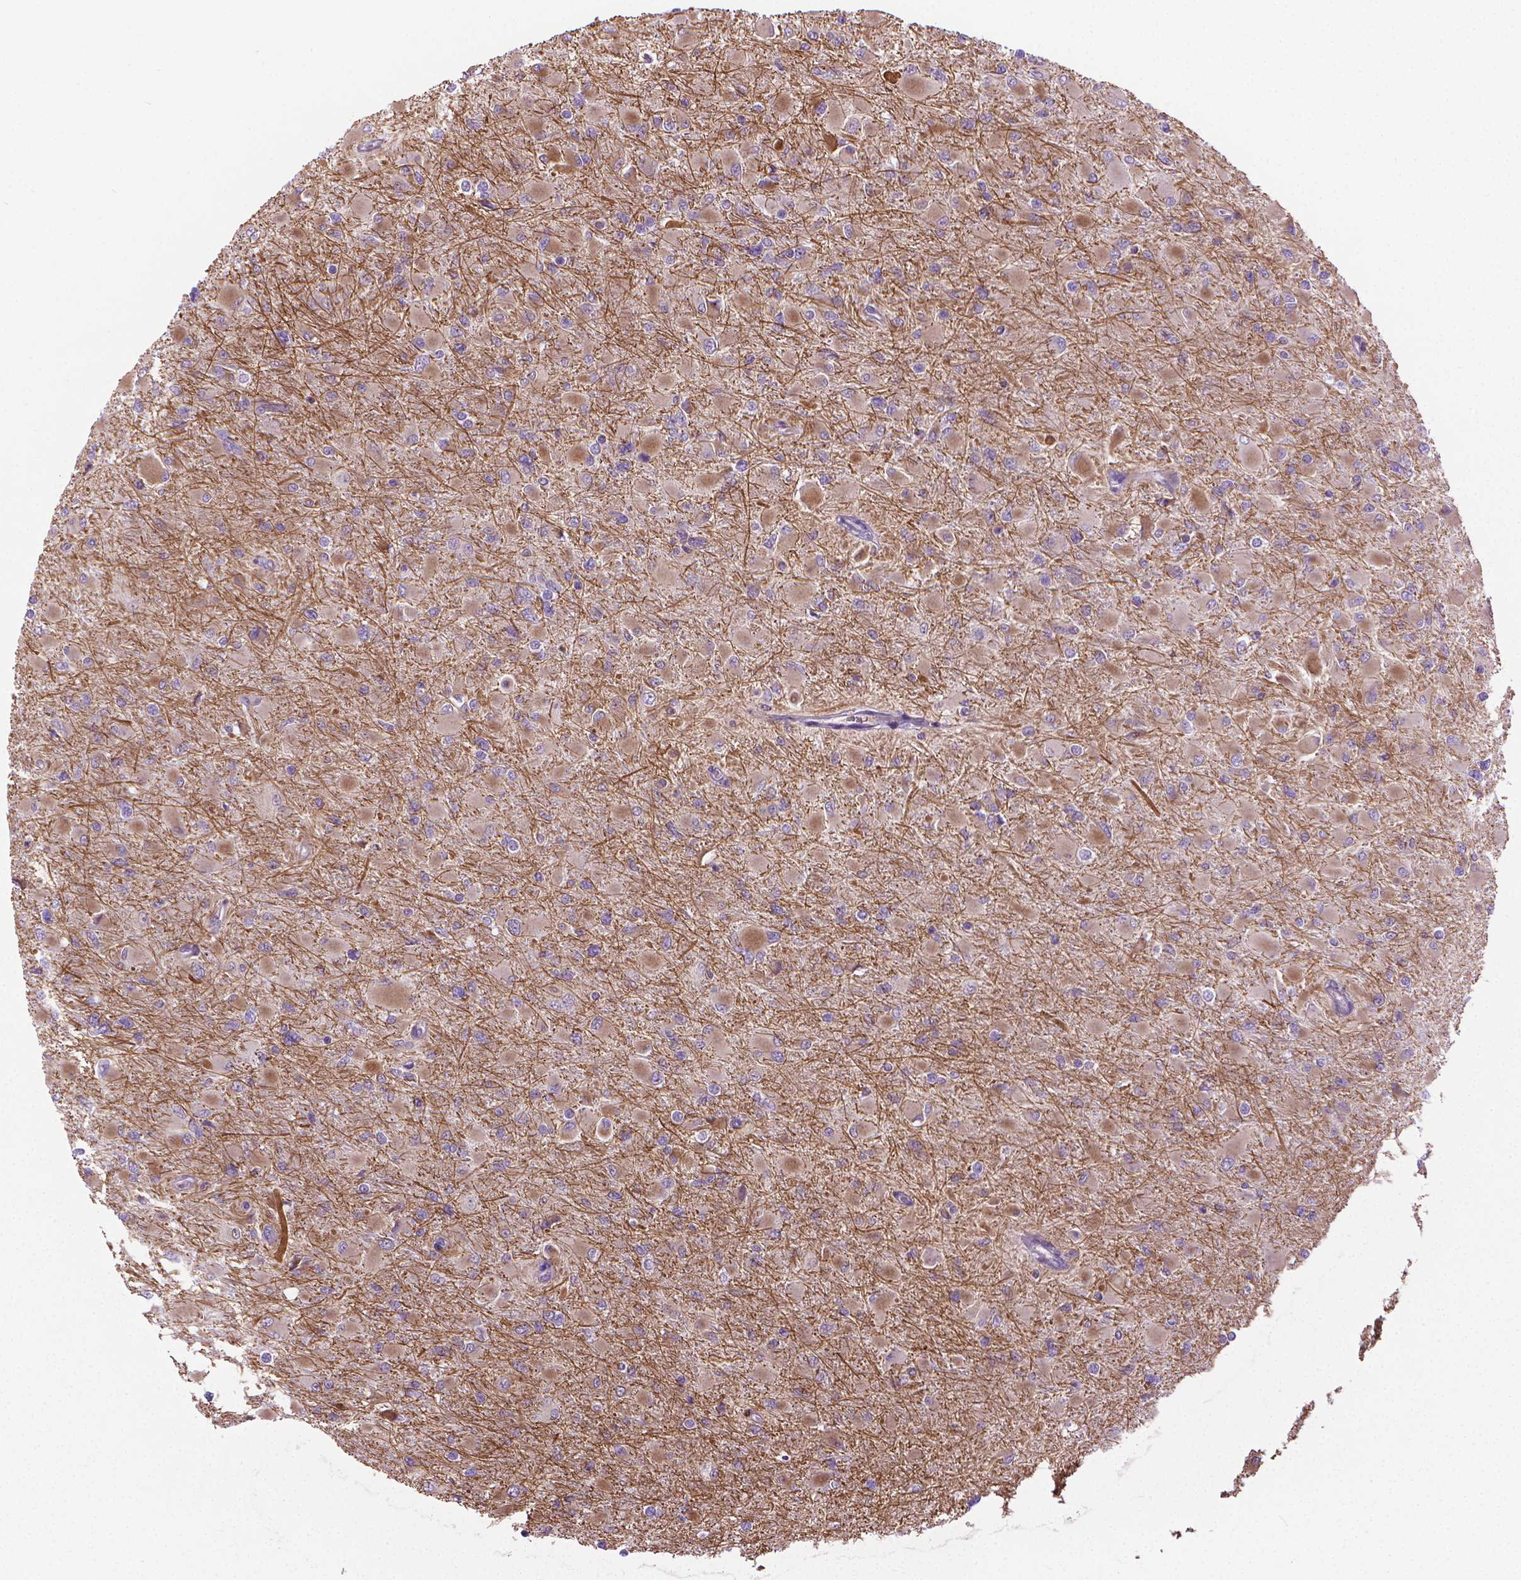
{"staining": {"intensity": "negative", "quantity": "none", "location": "none"}, "tissue": "glioma", "cell_type": "Tumor cells", "image_type": "cancer", "snomed": [{"axis": "morphology", "description": "Glioma, malignant, High grade"}, {"axis": "topography", "description": "Cerebral cortex"}], "caption": "Immunohistochemistry of human glioma demonstrates no expression in tumor cells.", "gene": "SLC51B", "patient": {"sex": "female", "age": 36}}